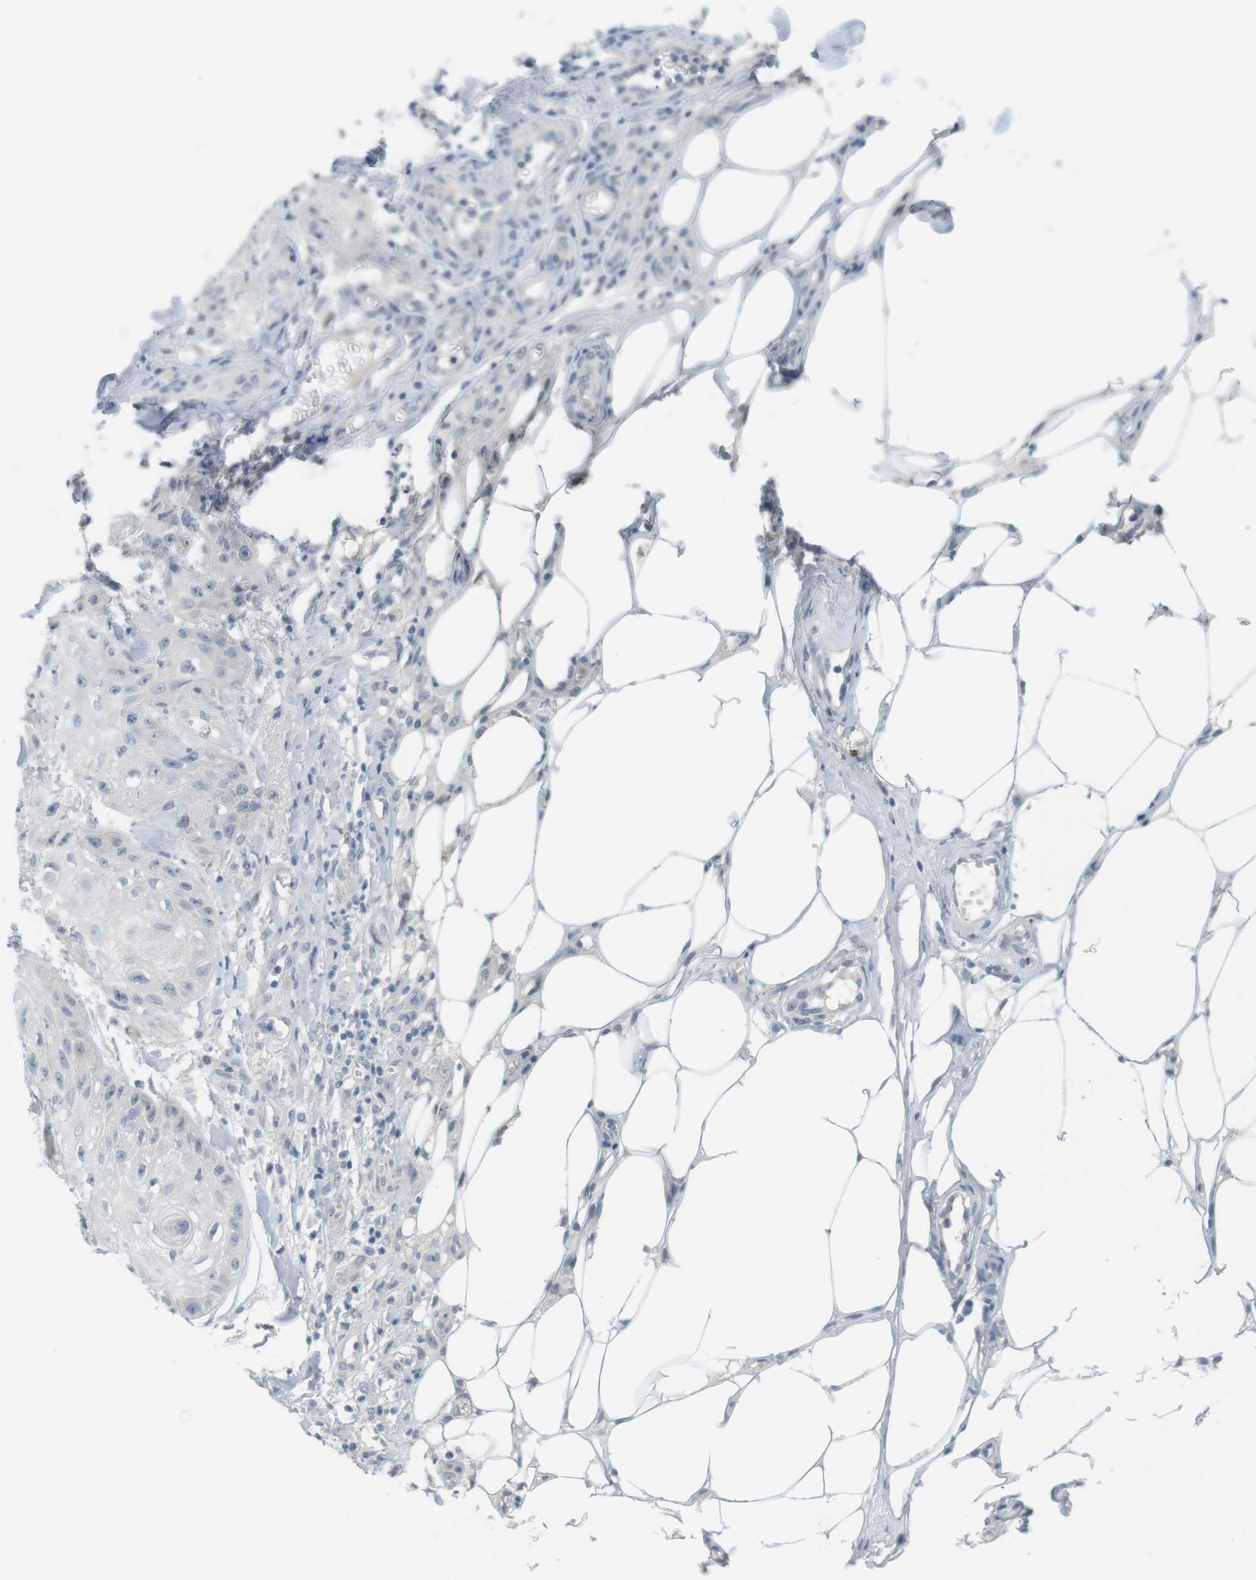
{"staining": {"intensity": "negative", "quantity": "none", "location": "none"}, "tissue": "skin cancer", "cell_type": "Tumor cells", "image_type": "cancer", "snomed": [{"axis": "morphology", "description": "Squamous cell carcinoma, NOS"}, {"axis": "topography", "description": "Skin"}], "caption": "IHC image of neoplastic tissue: skin squamous cell carcinoma stained with DAB shows no significant protein staining in tumor cells. The staining was performed using DAB (3,3'-diaminobenzidine) to visualize the protein expression in brown, while the nuclei were stained in blue with hematoxylin (Magnification: 20x).", "gene": "CREB3L2", "patient": {"sex": "male", "age": 74}}